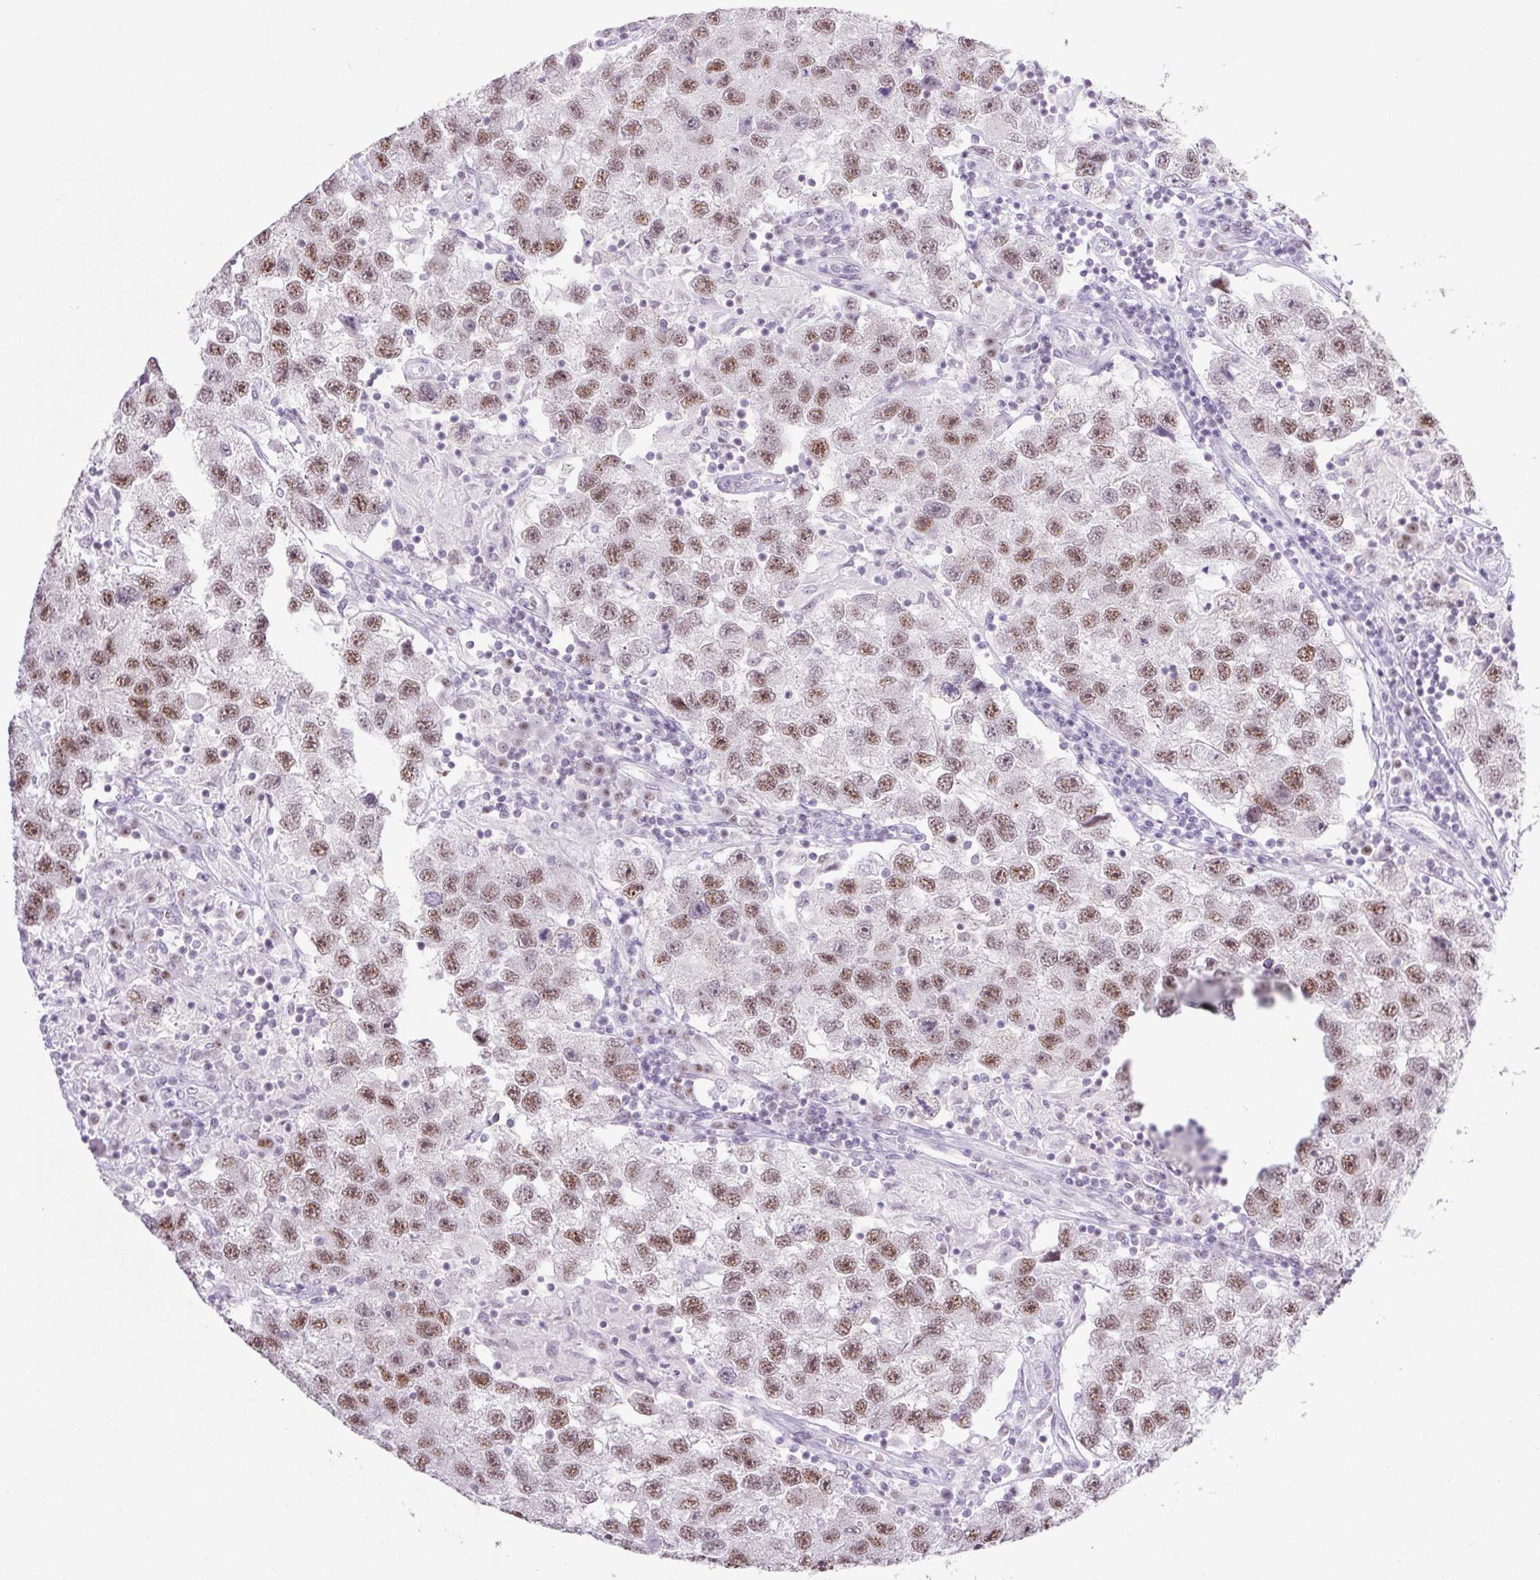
{"staining": {"intensity": "moderate", "quantity": ">75%", "location": "nuclear"}, "tissue": "testis cancer", "cell_type": "Tumor cells", "image_type": "cancer", "snomed": [{"axis": "morphology", "description": "Seminoma, NOS"}, {"axis": "topography", "description": "Testis"}], "caption": "A medium amount of moderate nuclear positivity is present in approximately >75% of tumor cells in testis cancer tissue.", "gene": "TLE3", "patient": {"sex": "male", "age": 26}}